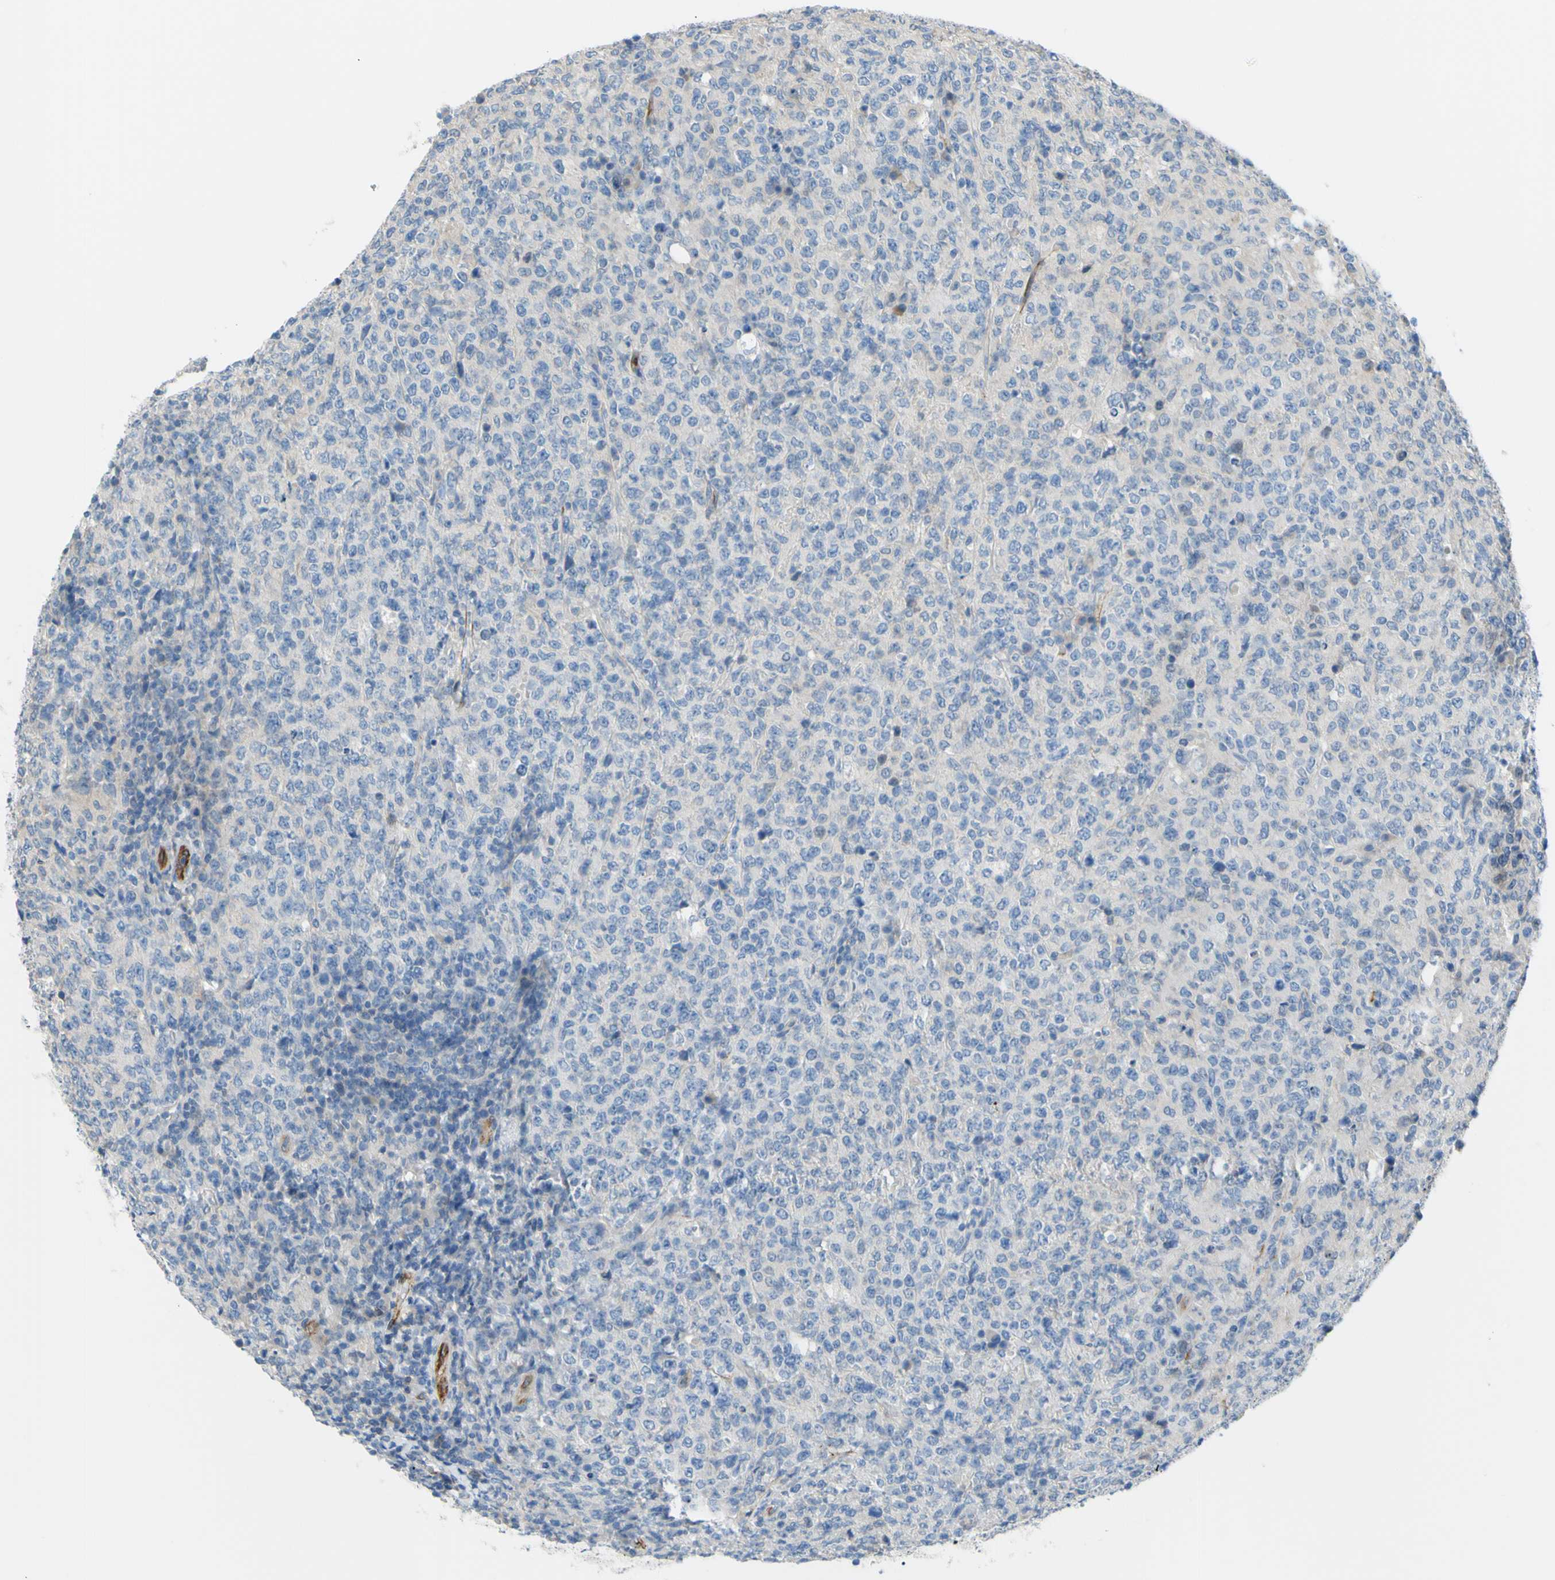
{"staining": {"intensity": "negative", "quantity": "none", "location": "none"}, "tissue": "lymphoma", "cell_type": "Tumor cells", "image_type": "cancer", "snomed": [{"axis": "morphology", "description": "Malignant lymphoma, non-Hodgkin's type, High grade"}, {"axis": "topography", "description": "Tonsil"}], "caption": "Immunohistochemistry (IHC) of human lymphoma exhibits no positivity in tumor cells.", "gene": "PRRG2", "patient": {"sex": "female", "age": 36}}